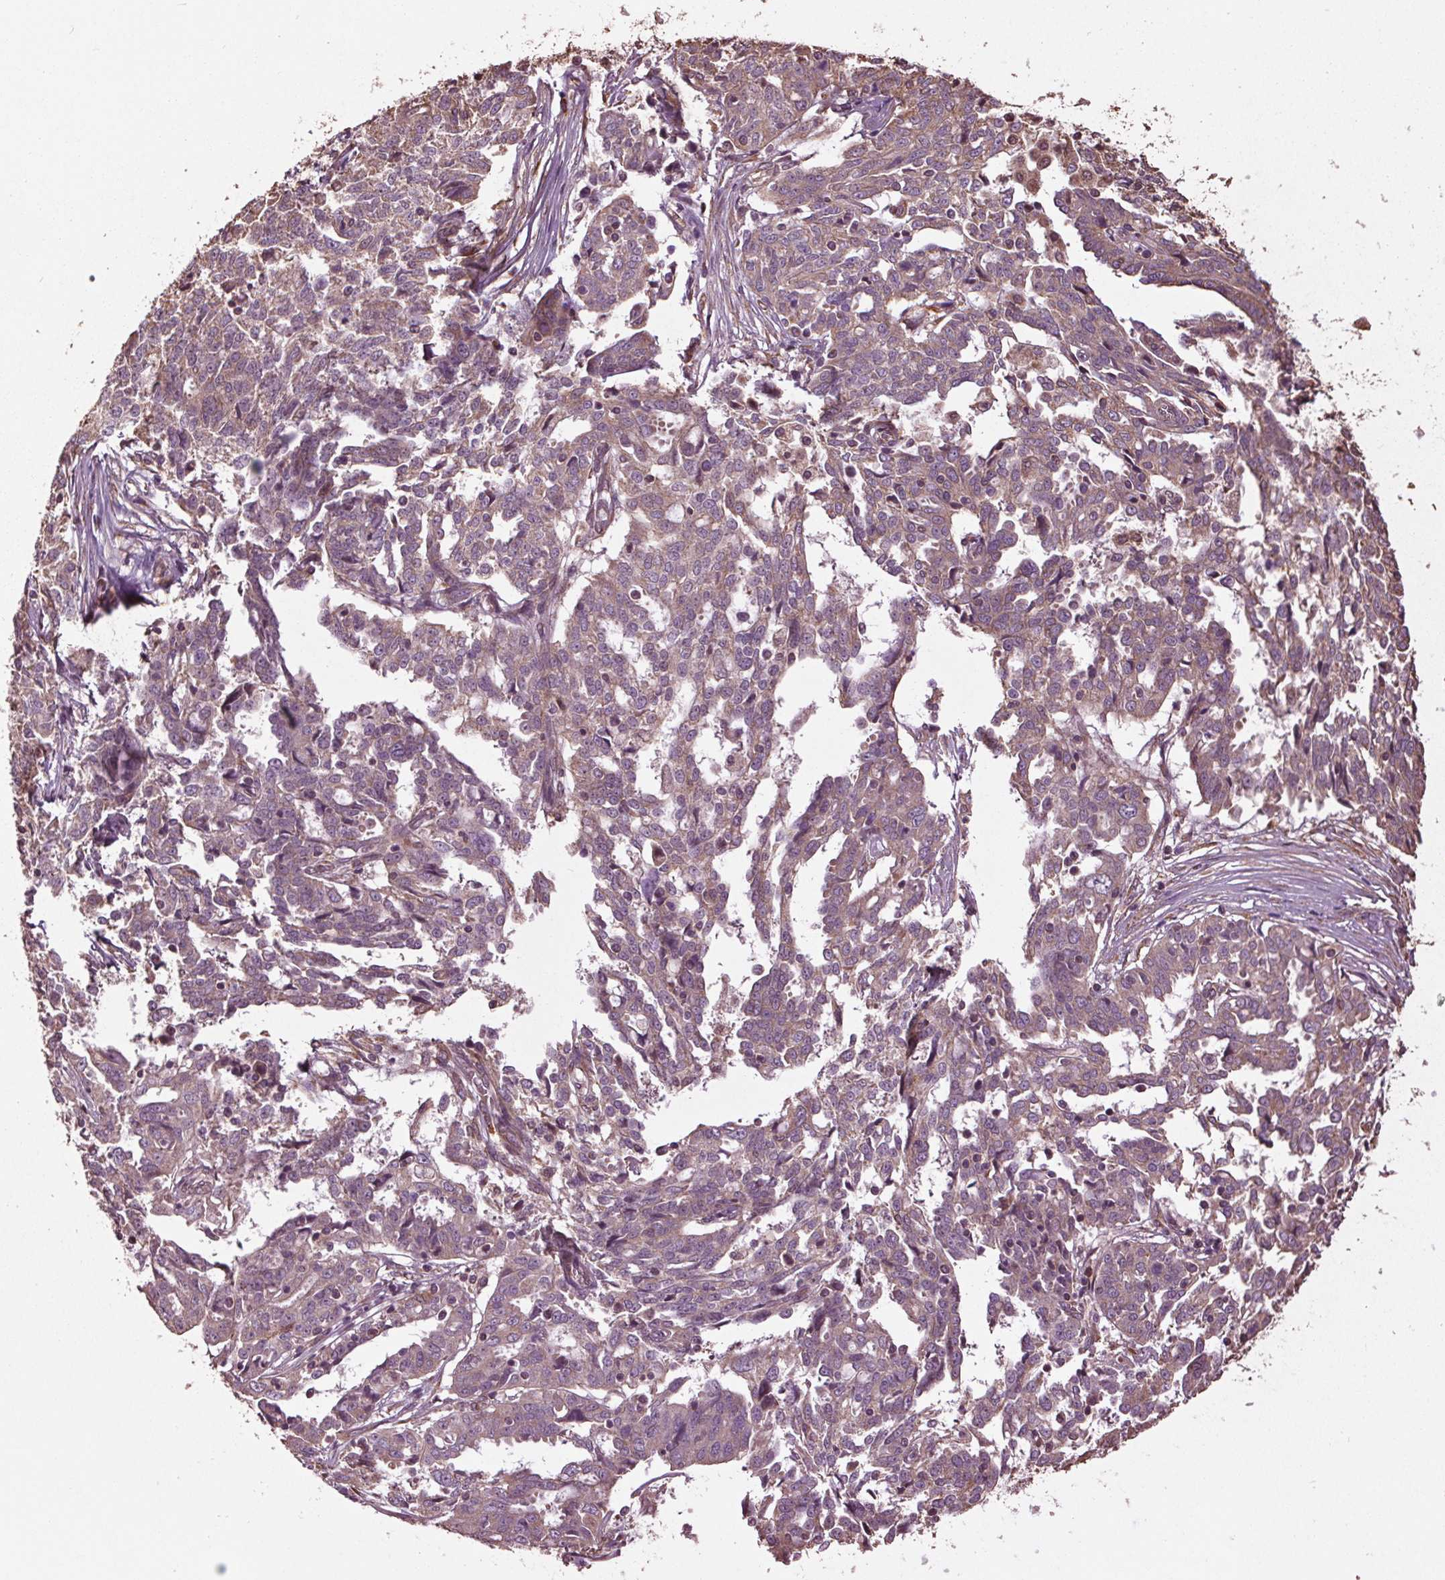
{"staining": {"intensity": "negative", "quantity": "none", "location": "none"}, "tissue": "ovarian cancer", "cell_type": "Tumor cells", "image_type": "cancer", "snomed": [{"axis": "morphology", "description": "Cystadenocarcinoma, serous, NOS"}, {"axis": "topography", "description": "Ovary"}], "caption": "Immunohistochemistry (IHC) image of neoplastic tissue: serous cystadenocarcinoma (ovarian) stained with DAB reveals no significant protein staining in tumor cells. (DAB (3,3'-diaminobenzidine) immunohistochemistry (IHC) visualized using brightfield microscopy, high magnification).", "gene": "RNPEP", "patient": {"sex": "female", "age": 67}}